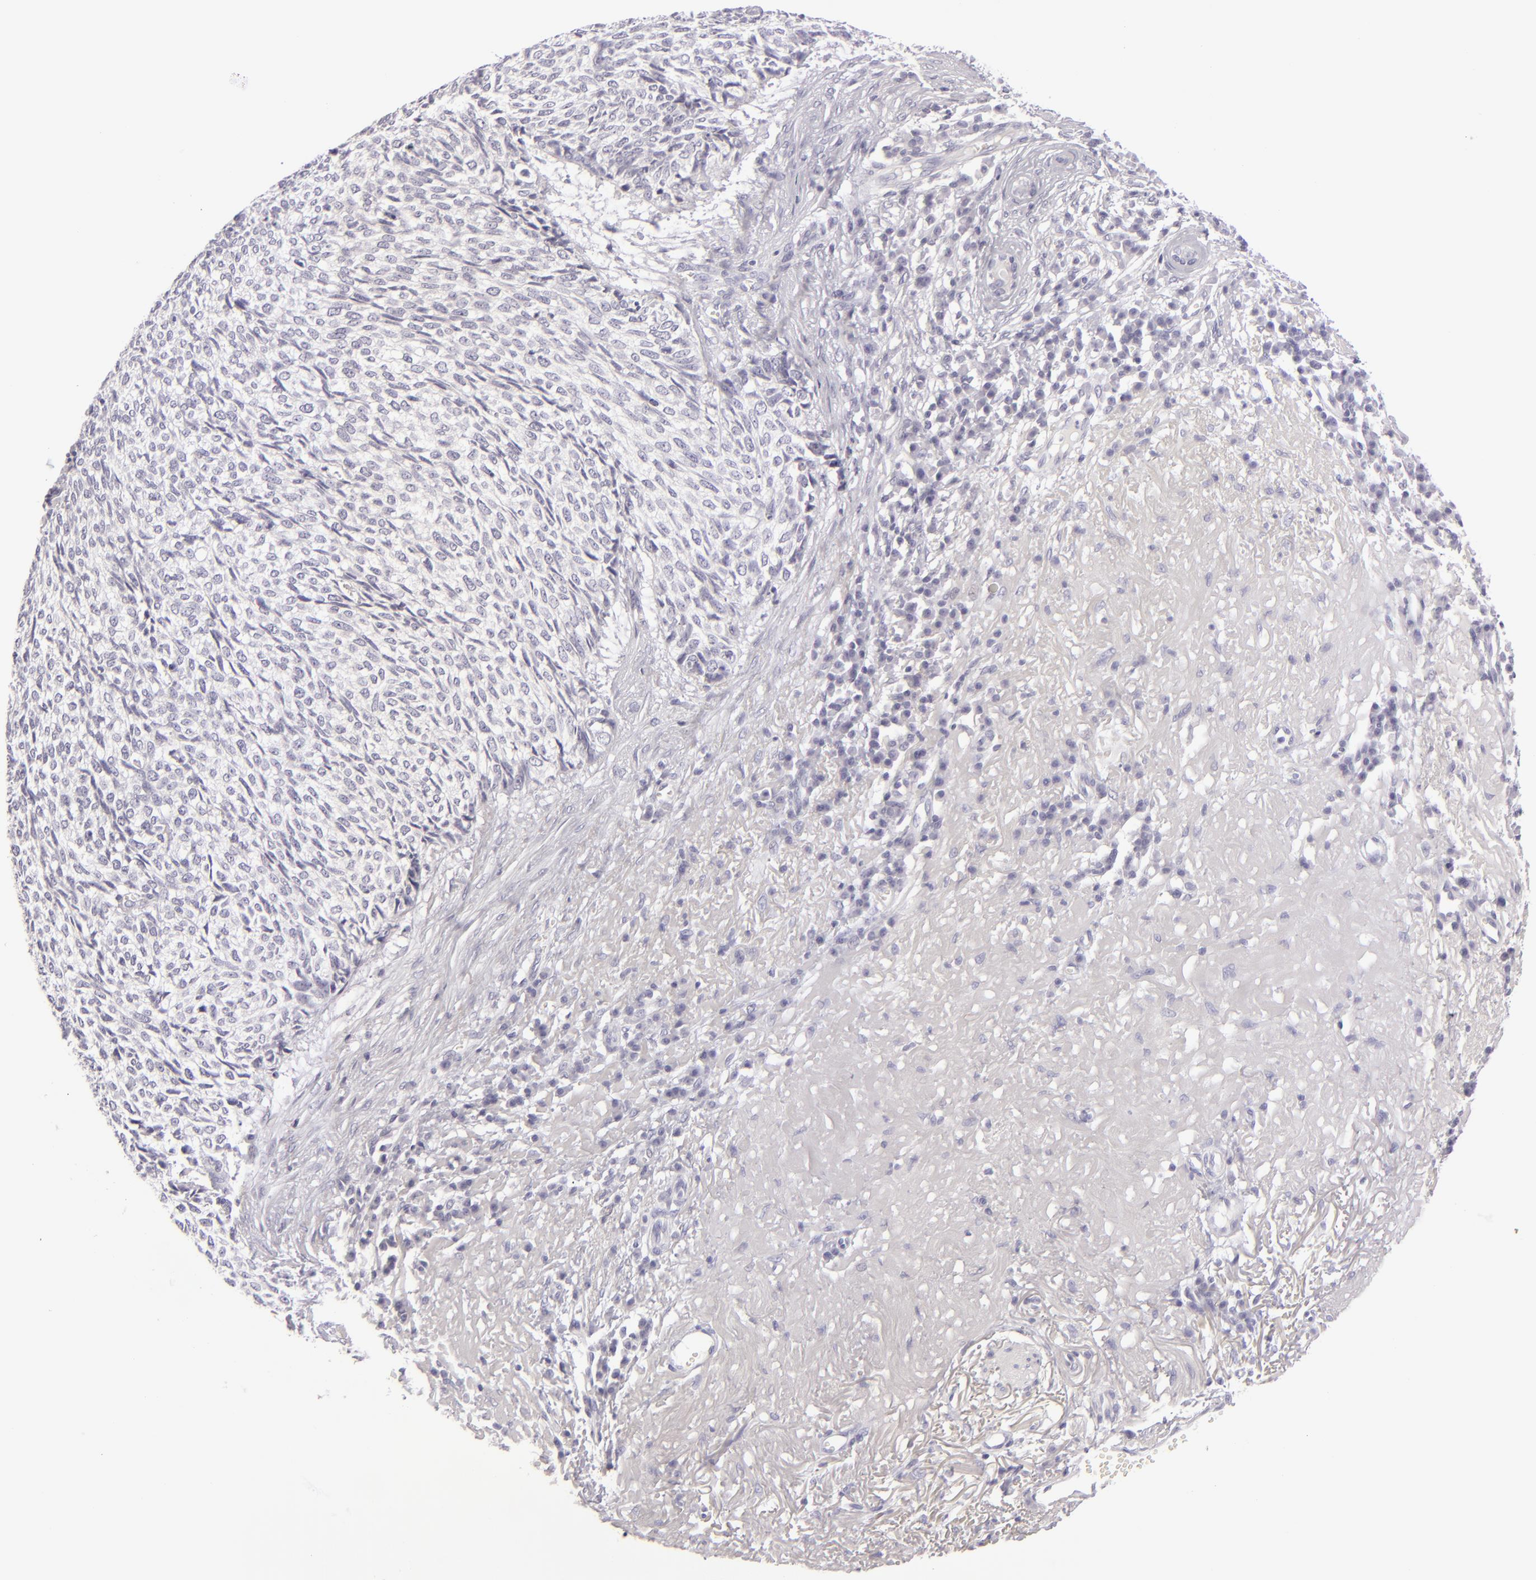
{"staining": {"intensity": "negative", "quantity": "none", "location": "none"}, "tissue": "skin cancer", "cell_type": "Tumor cells", "image_type": "cancer", "snomed": [{"axis": "morphology", "description": "Basal cell carcinoma"}, {"axis": "topography", "description": "Skin"}], "caption": "Immunohistochemical staining of human skin cancer (basal cell carcinoma) displays no significant expression in tumor cells. (DAB immunohistochemistry (IHC) with hematoxylin counter stain).", "gene": "DLG4", "patient": {"sex": "female", "age": 89}}